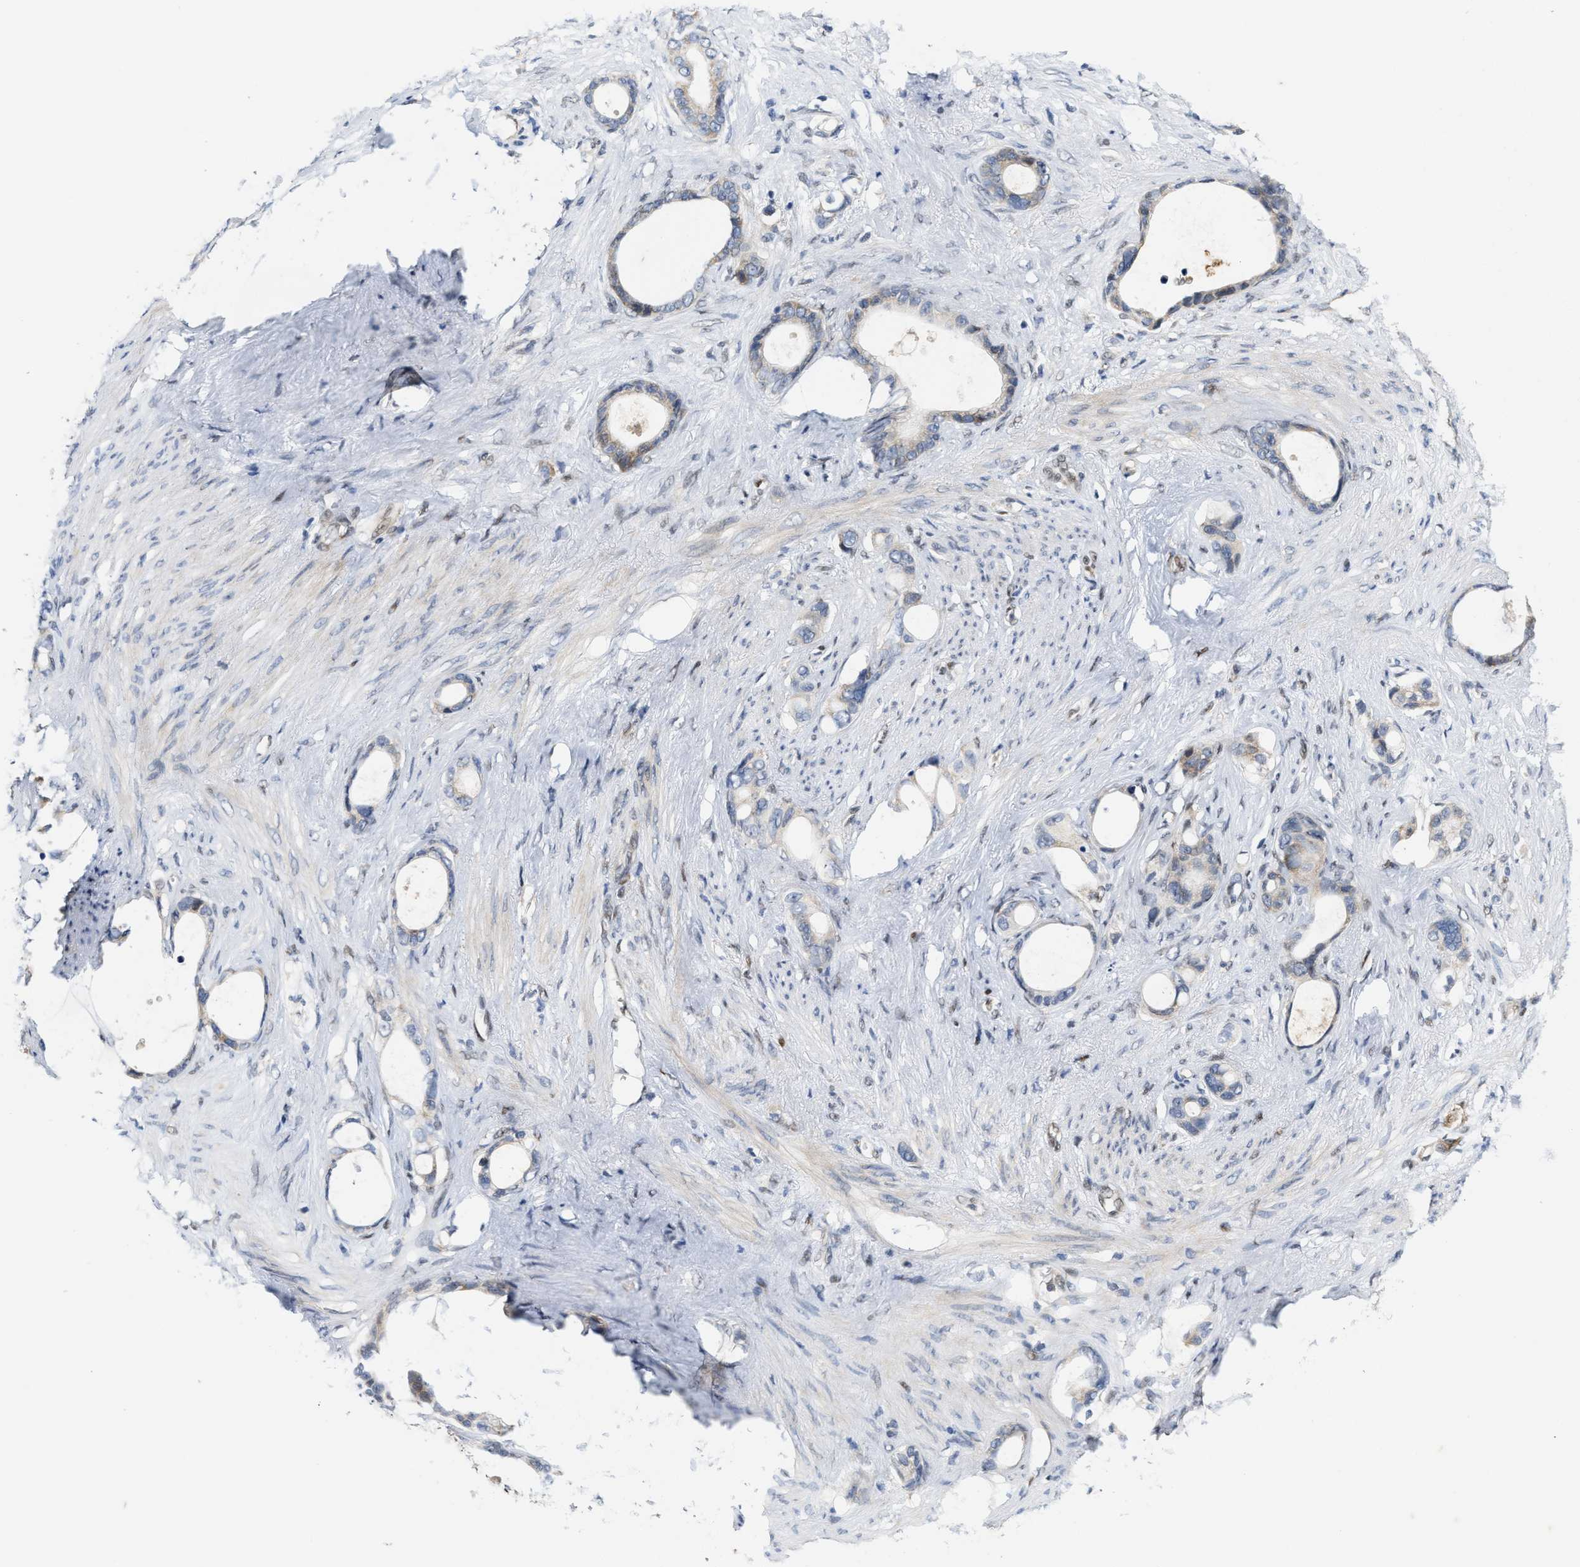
{"staining": {"intensity": "weak", "quantity": "<25%", "location": "cytoplasmic/membranous"}, "tissue": "stomach cancer", "cell_type": "Tumor cells", "image_type": "cancer", "snomed": [{"axis": "morphology", "description": "Adenocarcinoma, NOS"}, {"axis": "topography", "description": "Stomach"}], "caption": "Image shows no significant protein staining in tumor cells of stomach adenocarcinoma.", "gene": "TCF4", "patient": {"sex": "female", "age": 75}}